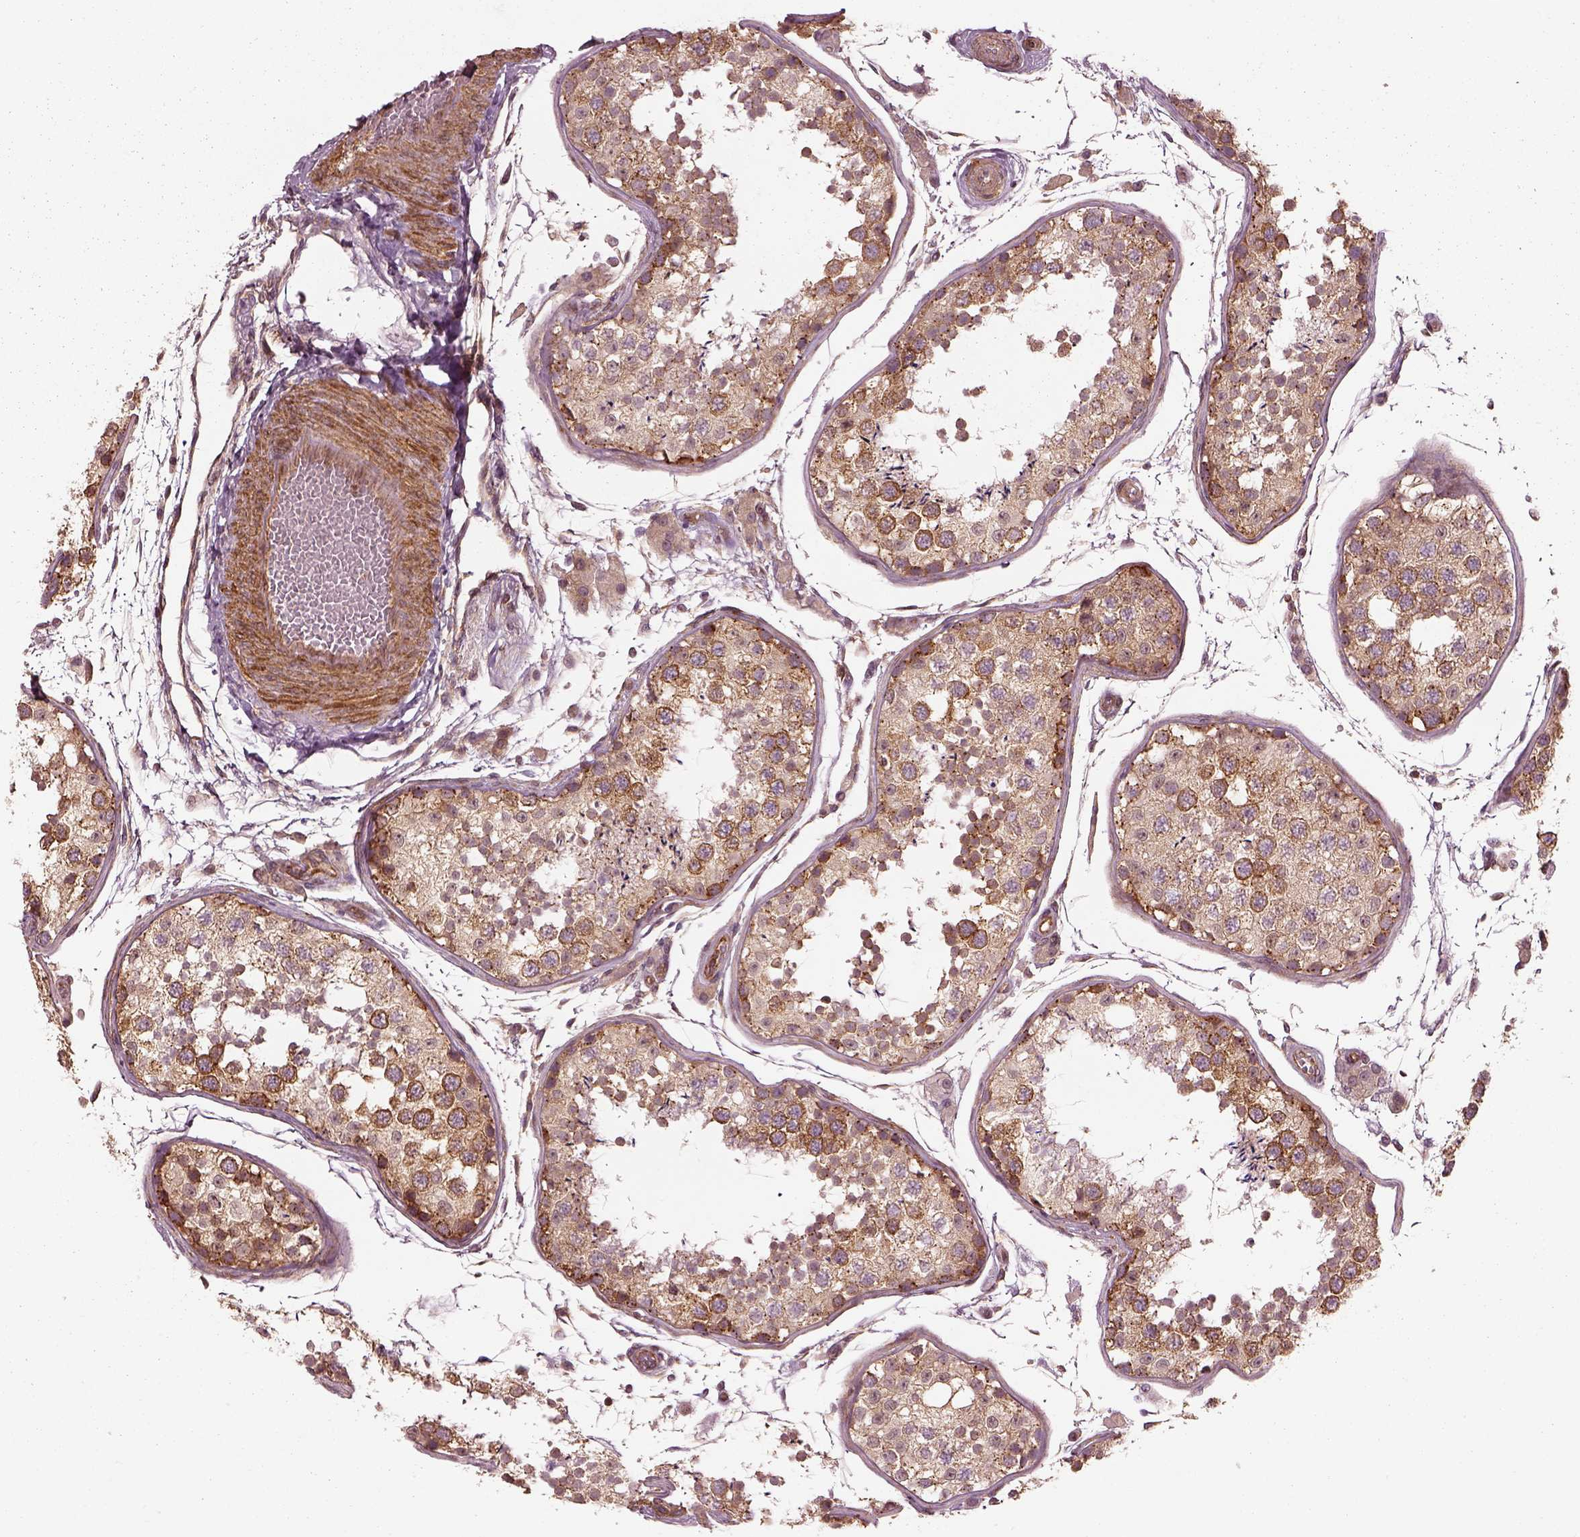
{"staining": {"intensity": "strong", "quantity": "25%-75%", "location": "cytoplasmic/membranous"}, "tissue": "testis", "cell_type": "Cells in seminiferous ducts", "image_type": "normal", "snomed": [{"axis": "morphology", "description": "Normal tissue, NOS"}, {"axis": "topography", "description": "Testis"}], "caption": "Cells in seminiferous ducts show high levels of strong cytoplasmic/membranous staining in about 25%-75% of cells in normal human testis.", "gene": "LSM14A", "patient": {"sex": "male", "age": 29}}